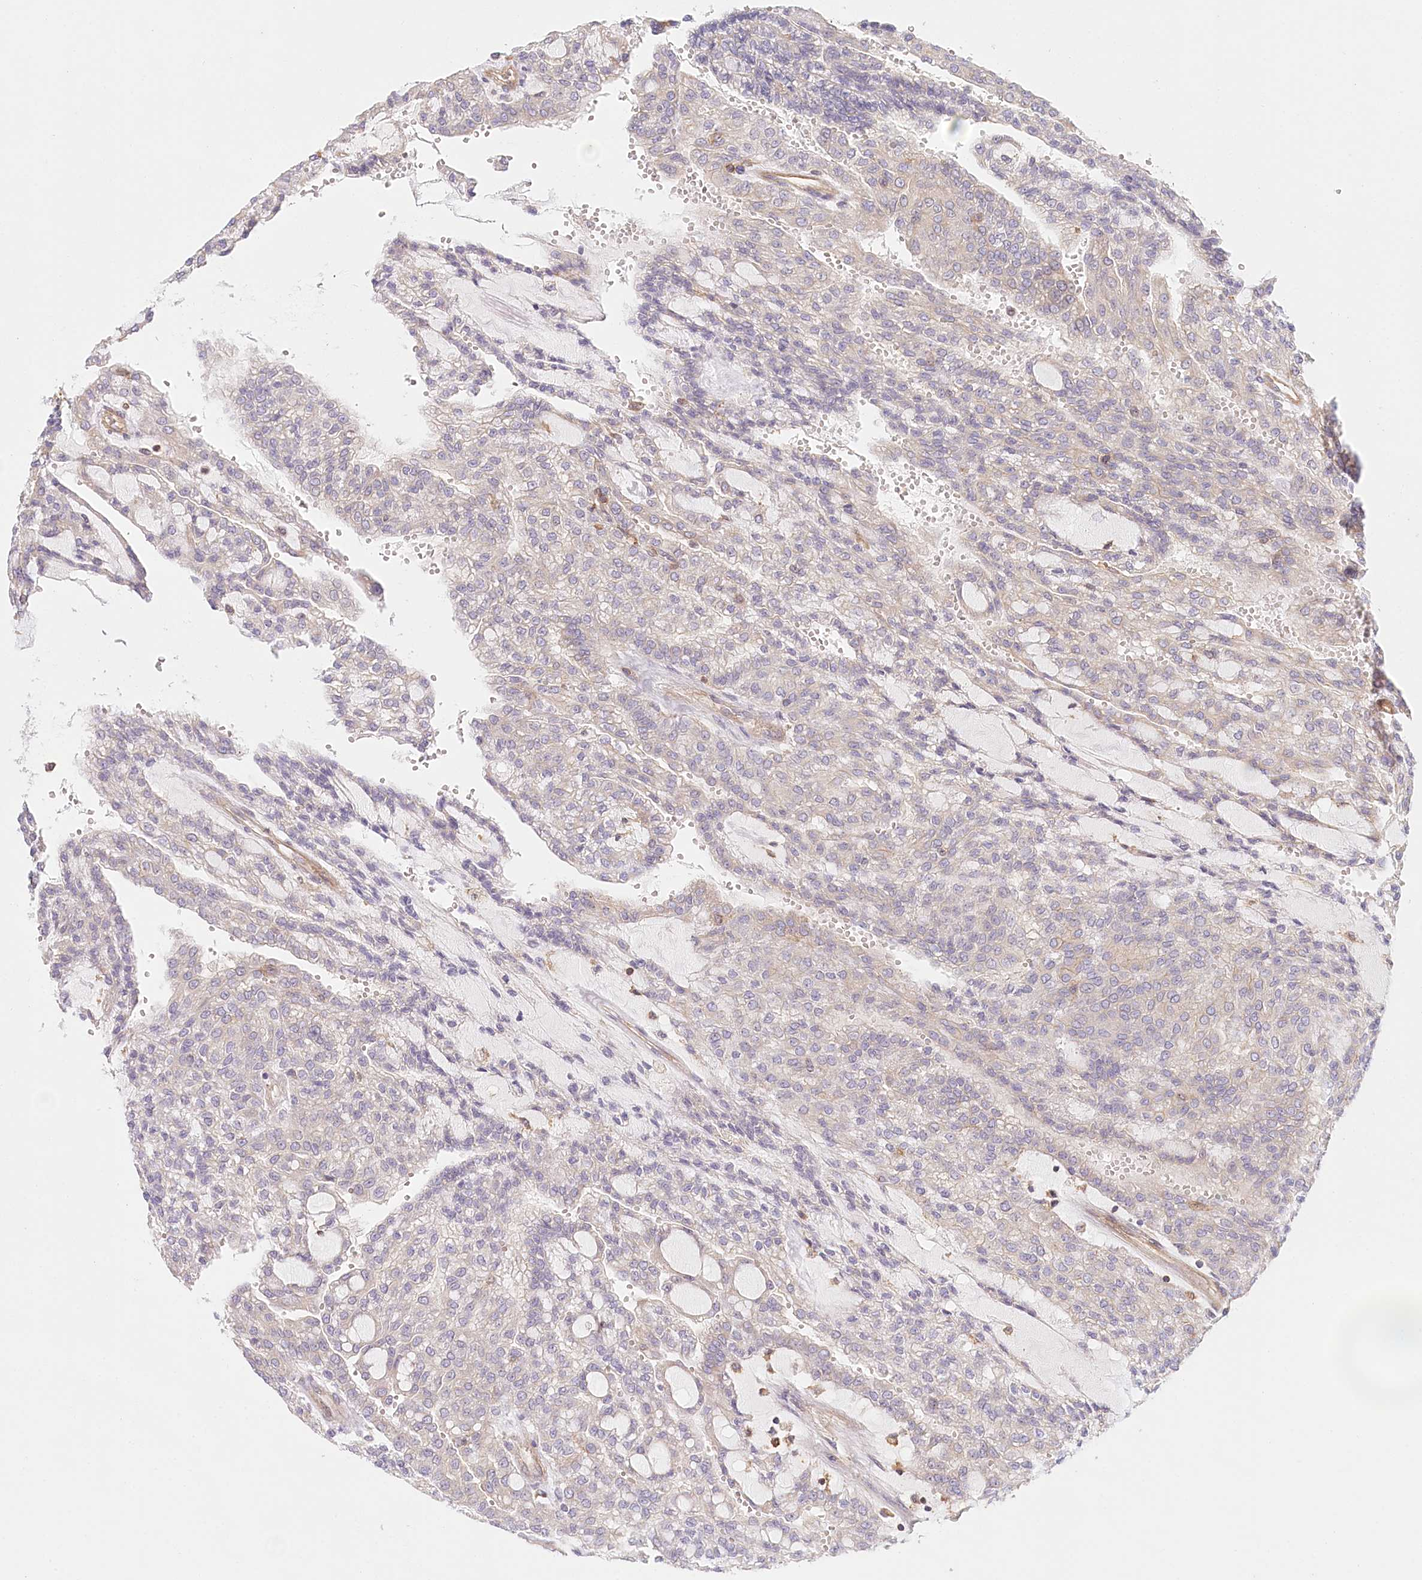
{"staining": {"intensity": "negative", "quantity": "none", "location": "none"}, "tissue": "renal cancer", "cell_type": "Tumor cells", "image_type": "cancer", "snomed": [{"axis": "morphology", "description": "Adenocarcinoma, NOS"}, {"axis": "topography", "description": "Kidney"}], "caption": "IHC histopathology image of human renal adenocarcinoma stained for a protein (brown), which reveals no positivity in tumor cells.", "gene": "UMPS", "patient": {"sex": "male", "age": 63}}